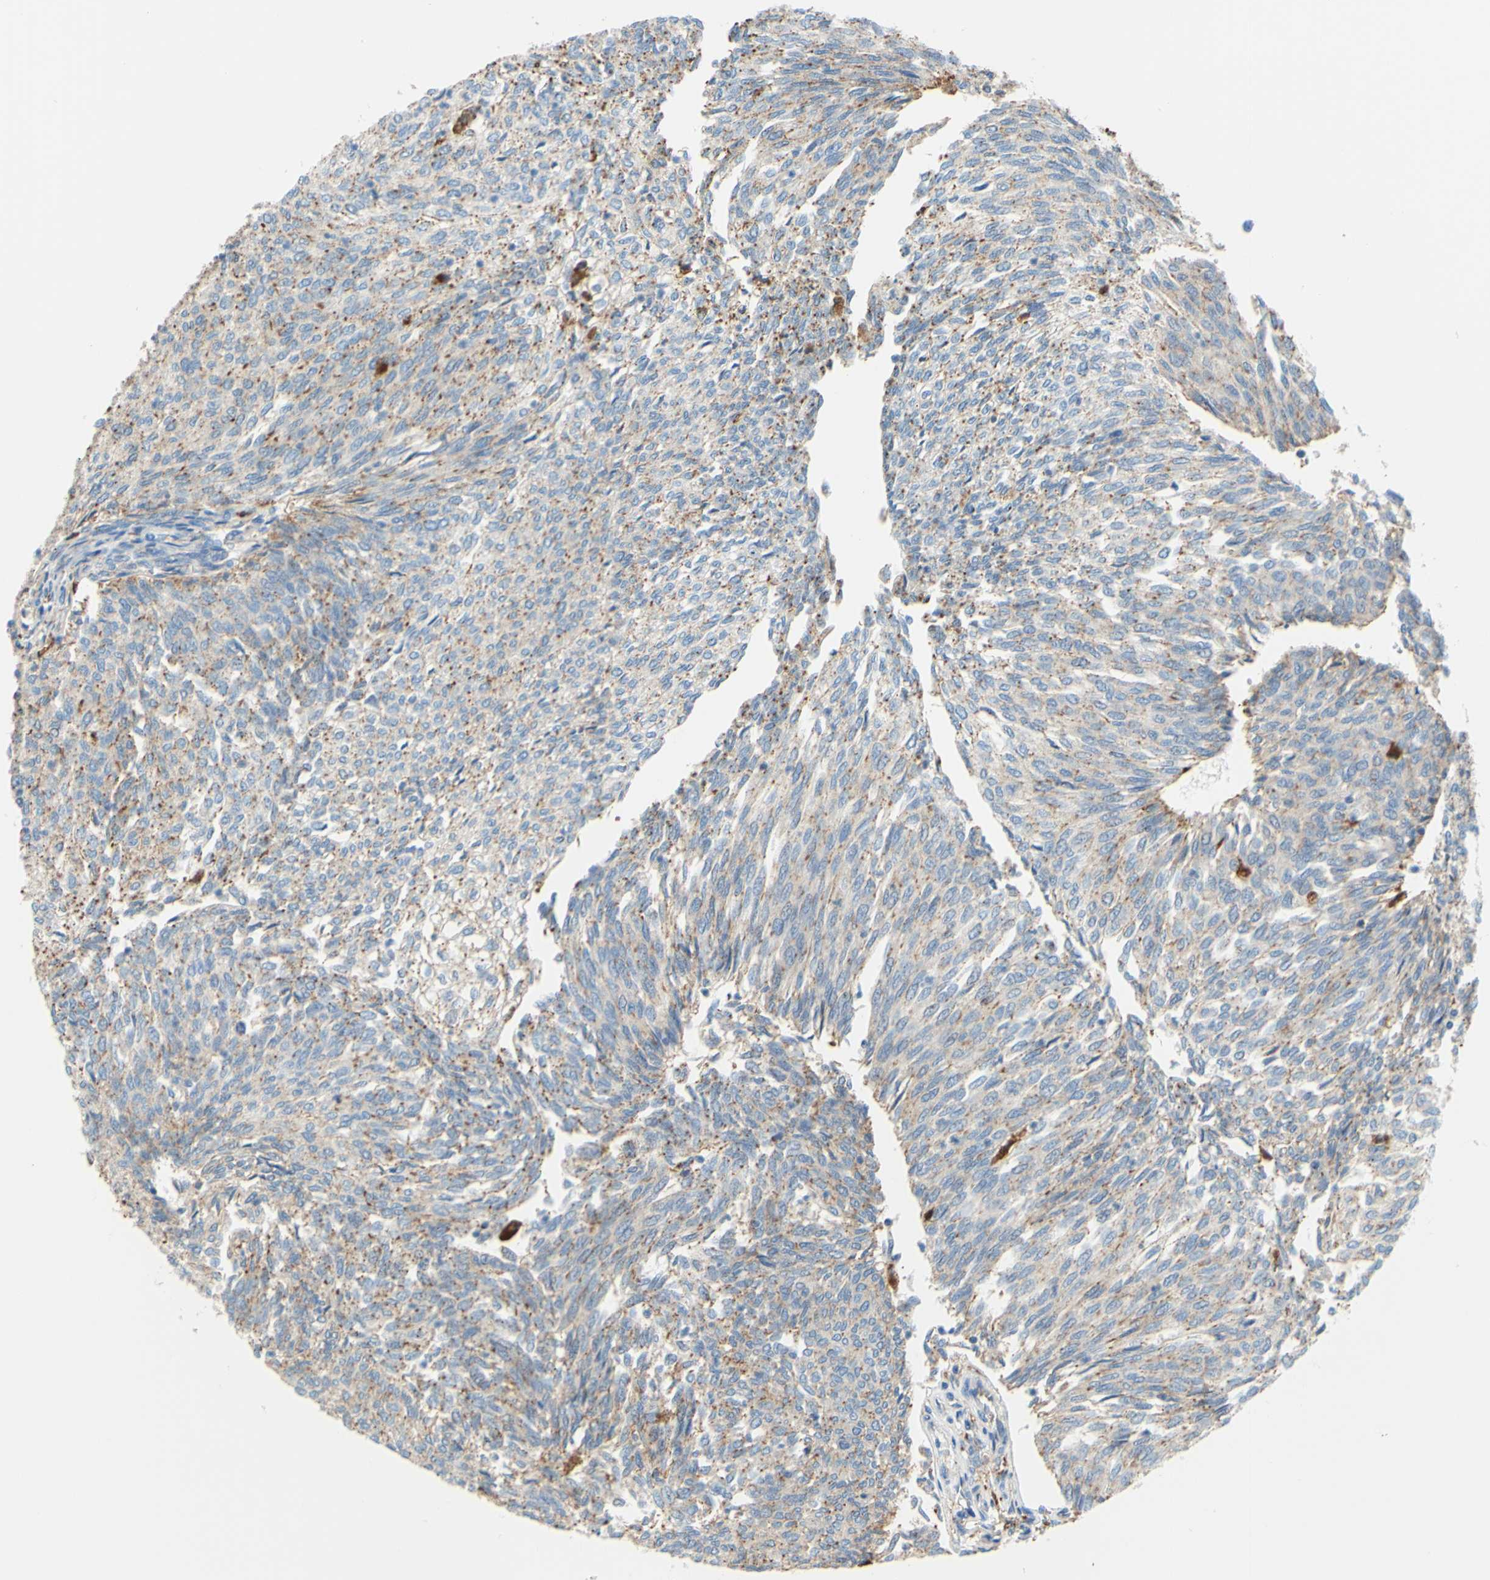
{"staining": {"intensity": "weak", "quantity": ">75%", "location": "cytoplasmic/membranous"}, "tissue": "urothelial cancer", "cell_type": "Tumor cells", "image_type": "cancer", "snomed": [{"axis": "morphology", "description": "Urothelial carcinoma, Low grade"}, {"axis": "topography", "description": "Urinary bladder"}], "caption": "Urothelial cancer stained for a protein demonstrates weak cytoplasmic/membranous positivity in tumor cells.", "gene": "CTSD", "patient": {"sex": "female", "age": 79}}